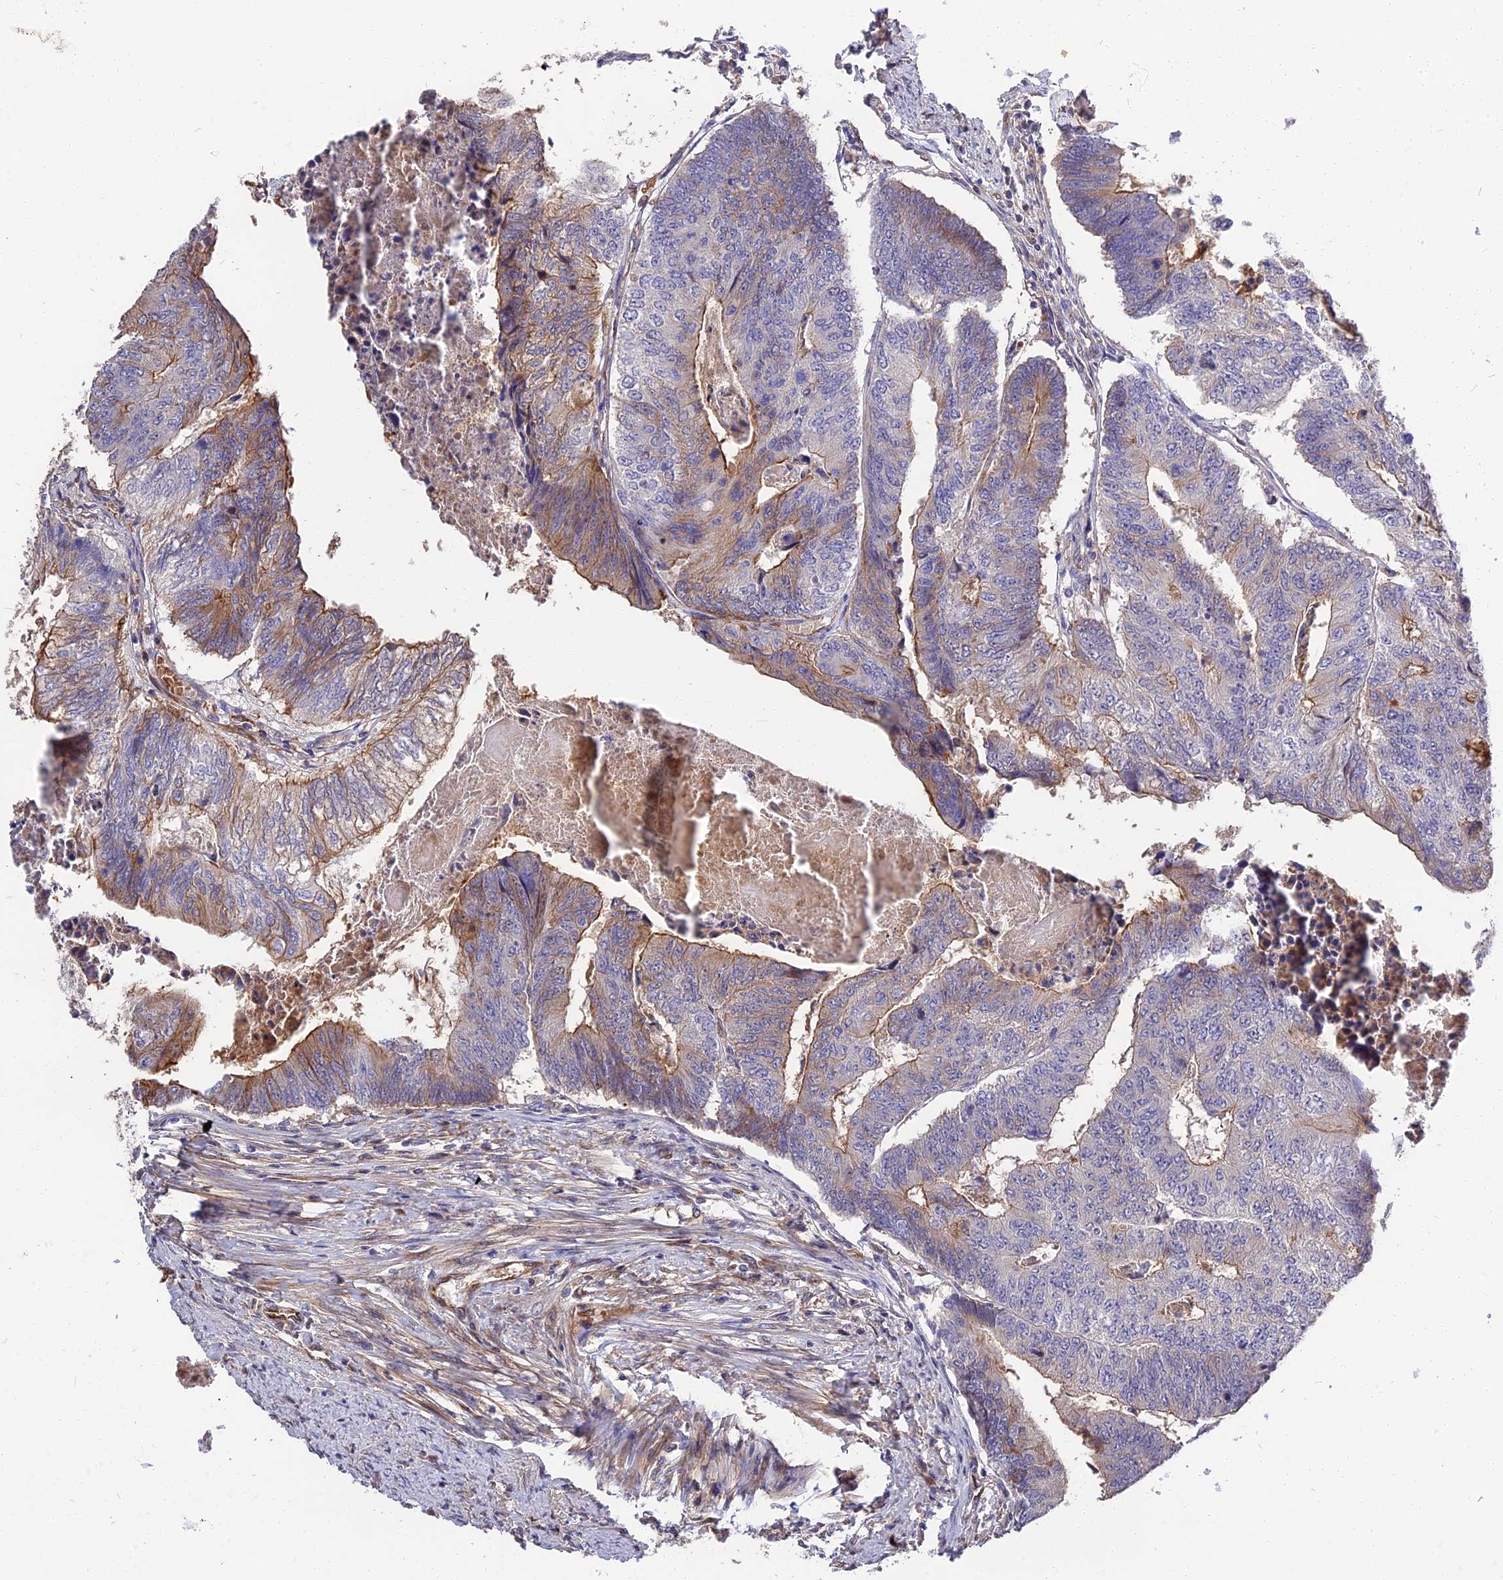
{"staining": {"intensity": "moderate", "quantity": "<25%", "location": "cytoplasmic/membranous"}, "tissue": "colorectal cancer", "cell_type": "Tumor cells", "image_type": "cancer", "snomed": [{"axis": "morphology", "description": "Adenocarcinoma, NOS"}, {"axis": "topography", "description": "Colon"}], "caption": "Approximately <25% of tumor cells in human colorectal adenocarcinoma demonstrate moderate cytoplasmic/membranous protein expression as visualized by brown immunohistochemical staining.", "gene": "MFSD2A", "patient": {"sex": "female", "age": 67}}